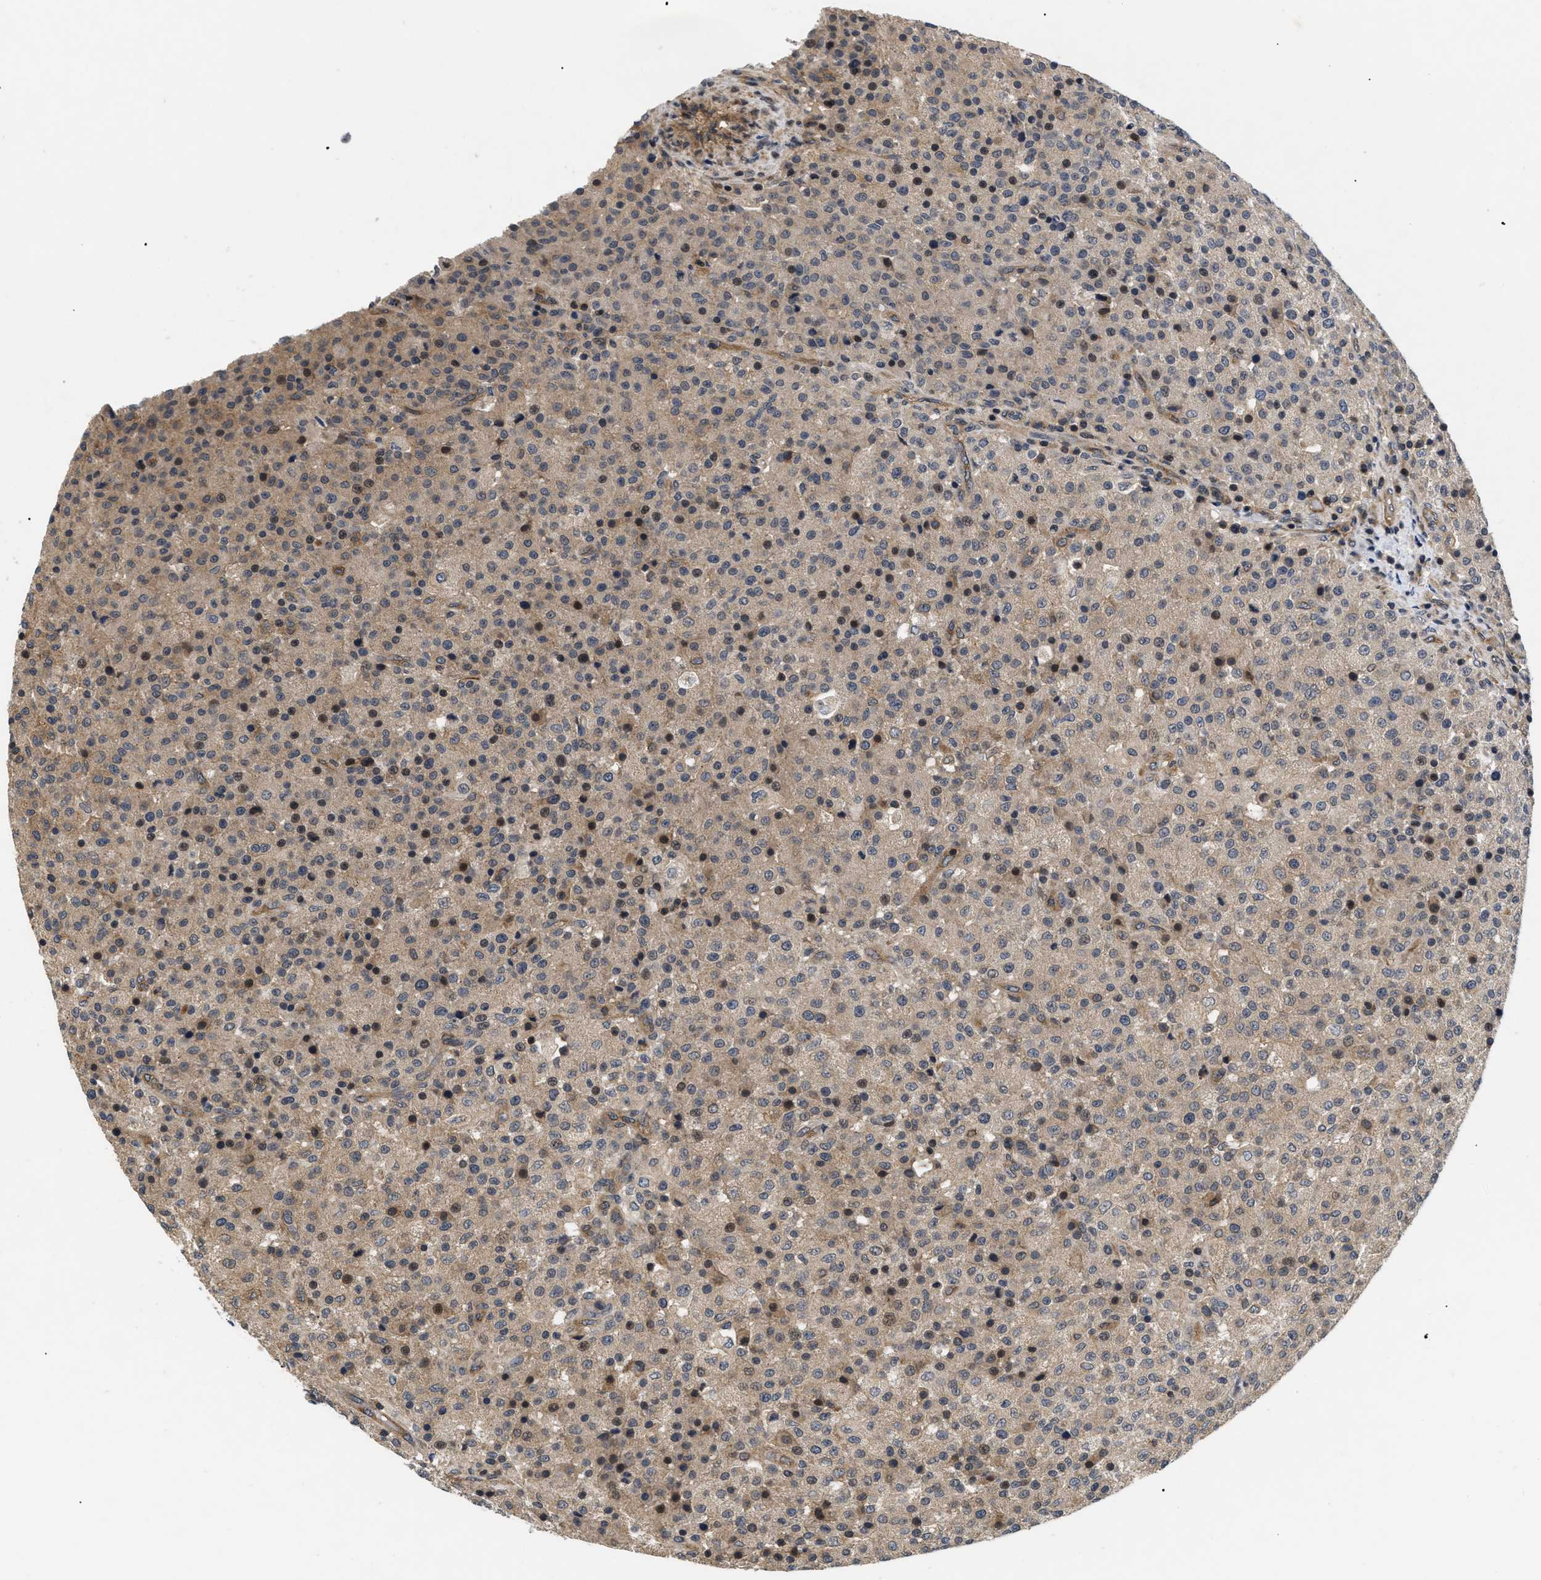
{"staining": {"intensity": "weak", "quantity": ">75%", "location": "cytoplasmic/membranous"}, "tissue": "testis cancer", "cell_type": "Tumor cells", "image_type": "cancer", "snomed": [{"axis": "morphology", "description": "Seminoma, NOS"}, {"axis": "topography", "description": "Testis"}], "caption": "About >75% of tumor cells in human testis cancer (seminoma) demonstrate weak cytoplasmic/membranous protein staining as visualized by brown immunohistochemical staining.", "gene": "HMGCR", "patient": {"sex": "male", "age": 59}}